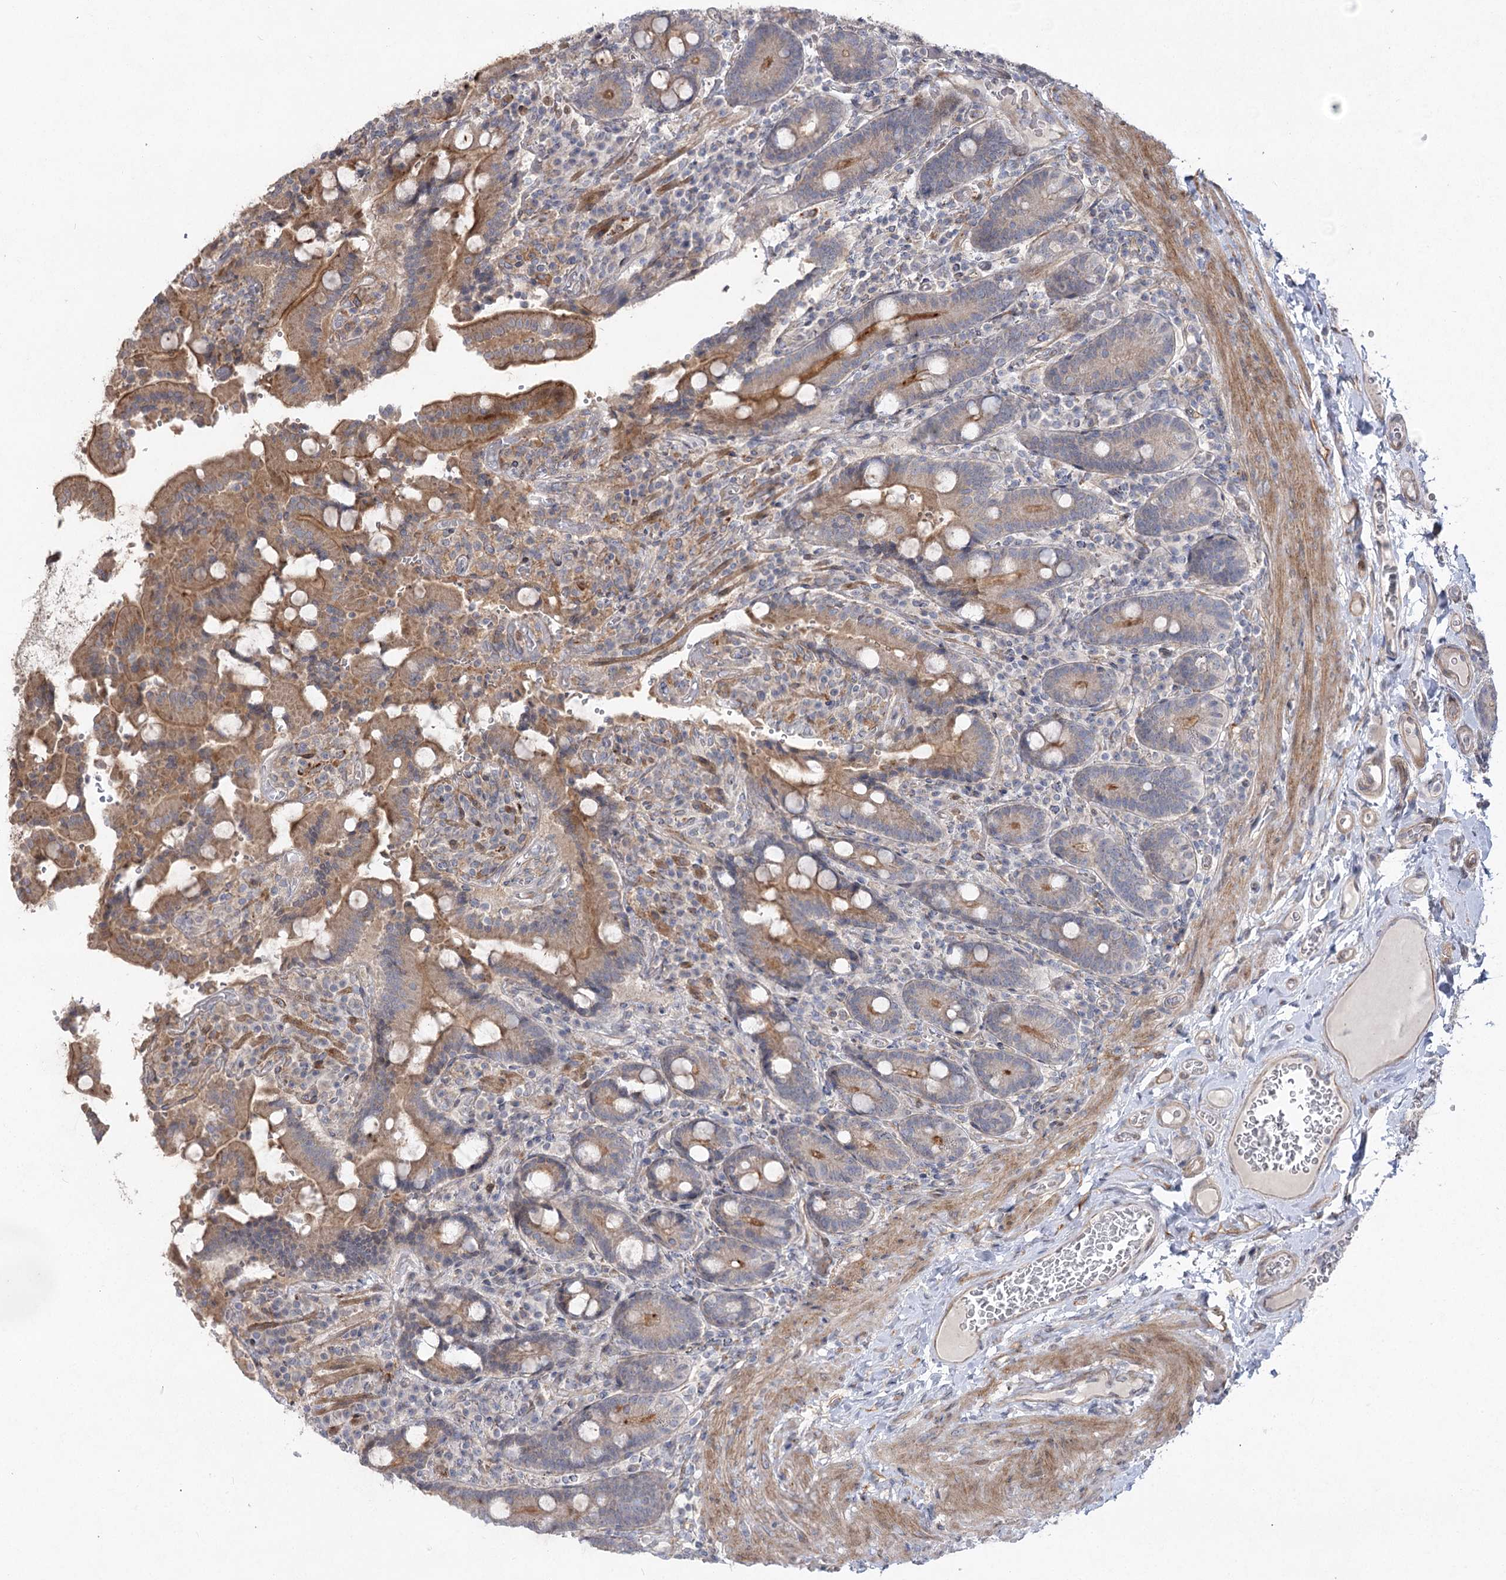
{"staining": {"intensity": "moderate", "quantity": ">75%", "location": "cytoplasmic/membranous"}, "tissue": "duodenum", "cell_type": "Glandular cells", "image_type": "normal", "snomed": [{"axis": "morphology", "description": "Normal tissue, NOS"}, {"axis": "topography", "description": "Duodenum"}], "caption": "Brown immunohistochemical staining in benign duodenum reveals moderate cytoplasmic/membranous expression in approximately >75% of glandular cells. (Stains: DAB in brown, nuclei in blue, Microscopy: brightfield microscopy at high magnification).", "gene": "SH3BP5L", "patient": {"sex": "female", "age": 62}}